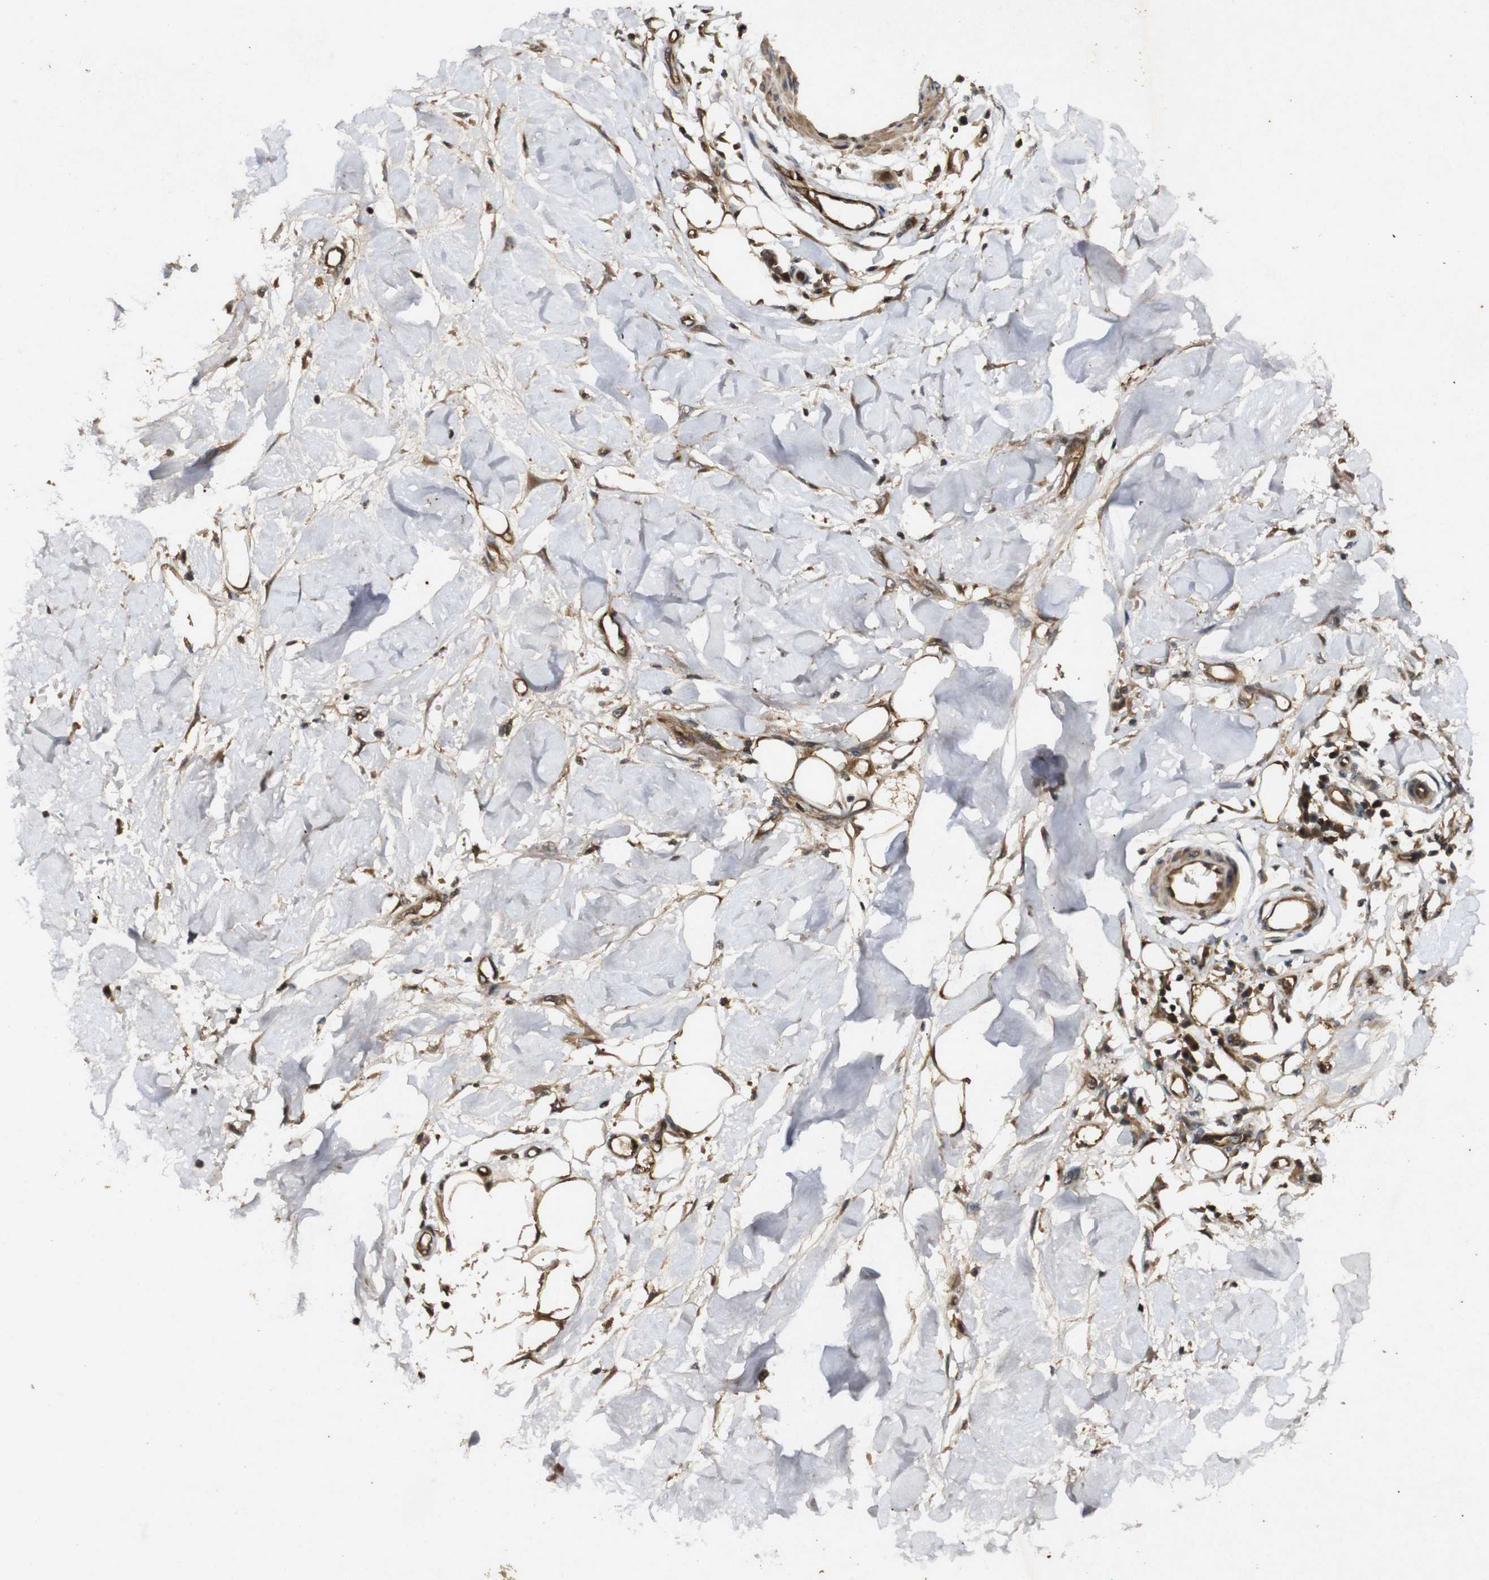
{"staining": {"intensity": "strong", "quantity": ">75%", "location": "cytoplasmic/membranous"}, "tissue": "adipose tissue", "cell_type": "Adipocytes", "image_type": "normal", "snomed": [{"axis": "morphology", "description": "Normal tissue, NOS"}, {"axis": "morphology", "description": "Squamous cell carcinoma, NOS"}, {"axis": "topography", "description": "Skin"}, {"axis": "topography", "description": "Peripheral nerve tissue"}], "caption": "Unremarkable adipose tissue displays strong cytoplasmic/membranous positivity in approximately >75% of adipocytes.", "gene": "RIPK1", "patient": {"sex": "male", "age": 83}}